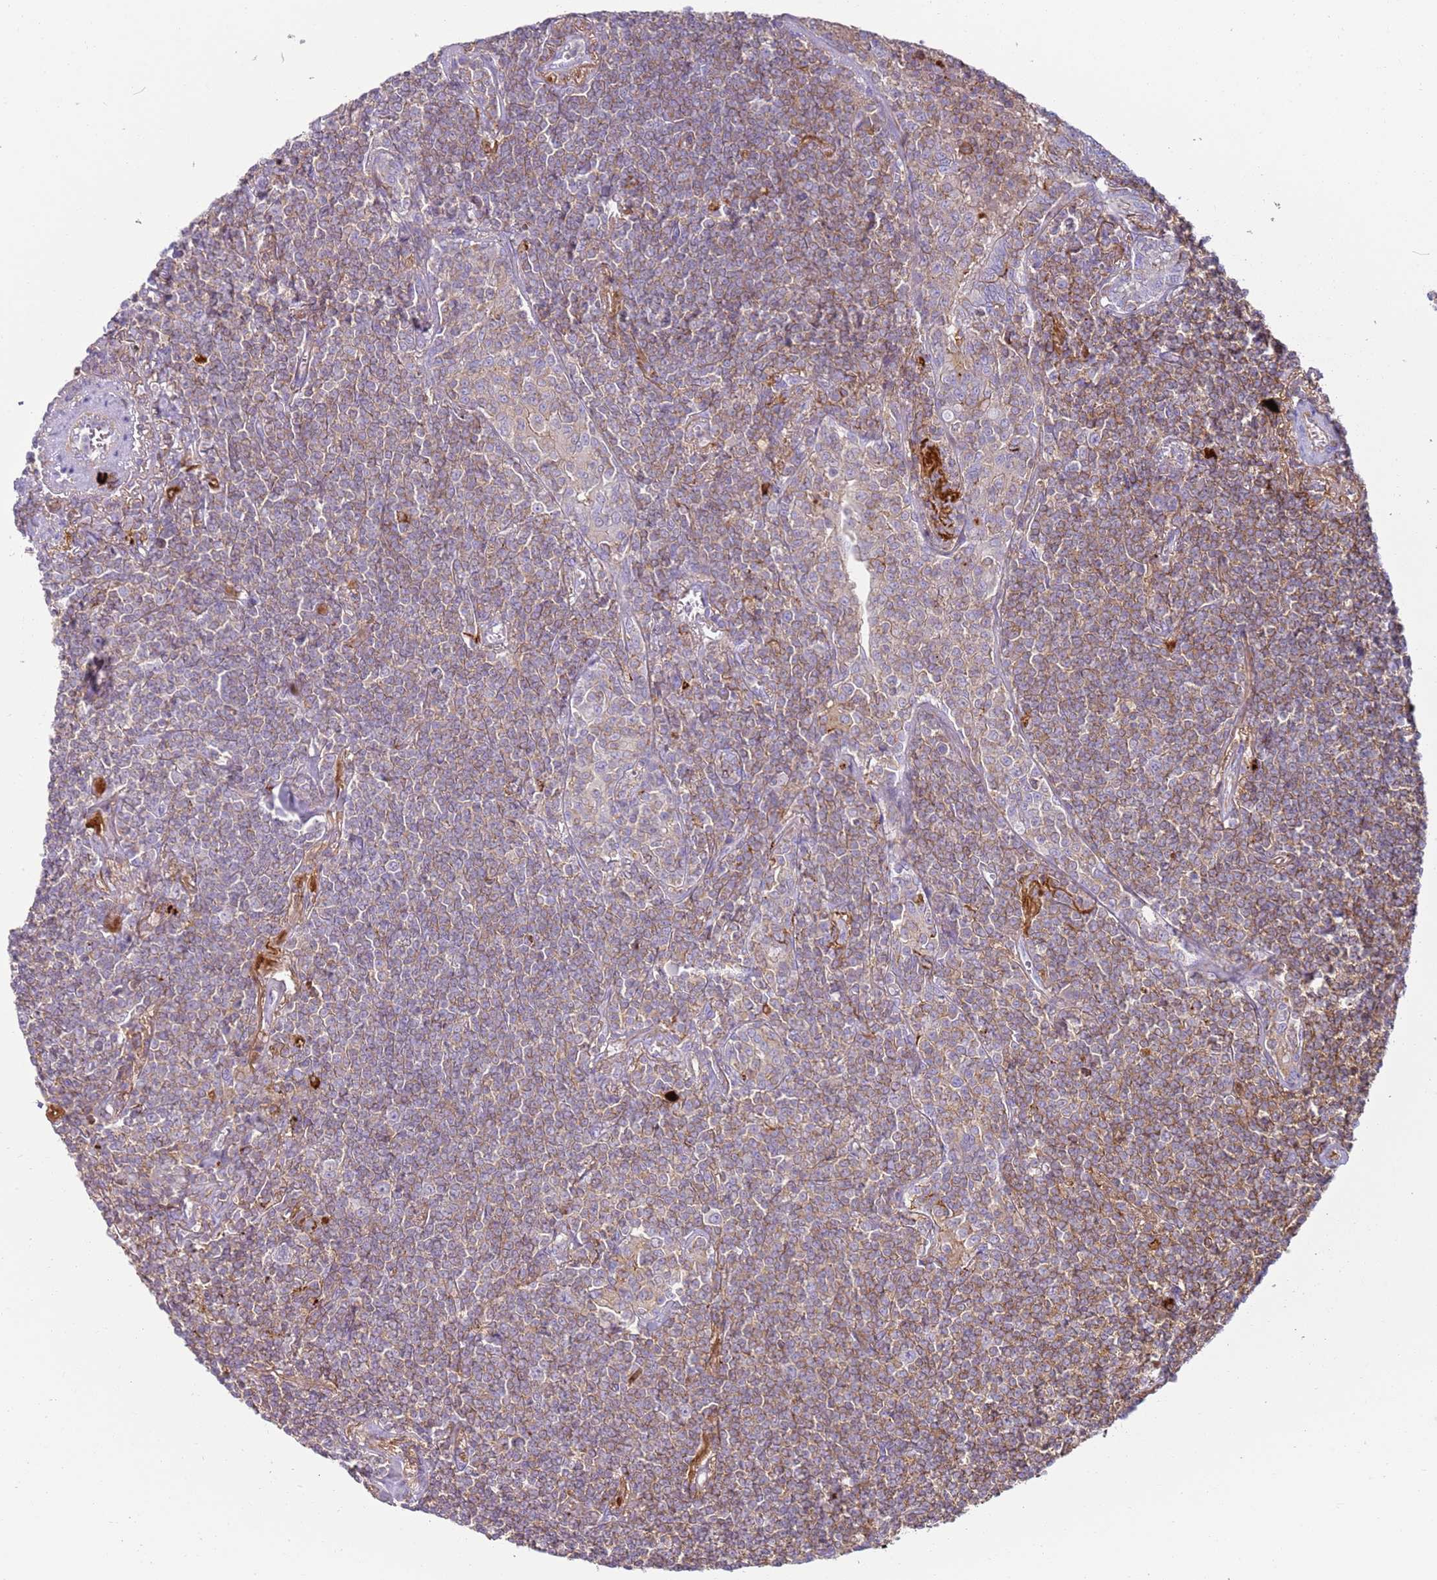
{"staining": {"intensity": "moderate", "quantity": "25%-75%", "location": "cytoplasmic/membranous"}, "tissue": "lymphoma", "cell_type": "Tumor cells", "image_type": "cancer", "snomed": [{"axis": "morphology", "description": "Malignant lymphoma, non-Hodgkin's type, Low grade"}, {"axis": "topography", "description": "Lung"}], "caption": "Immunohistochemical staining of human lymphoma shows medium levels of moderate cytoplasmic/membranous protein expression in about 25%-75% of tumor cells.", "gene": "FPR1", "patient": {"sex": "female", "age": 71}}